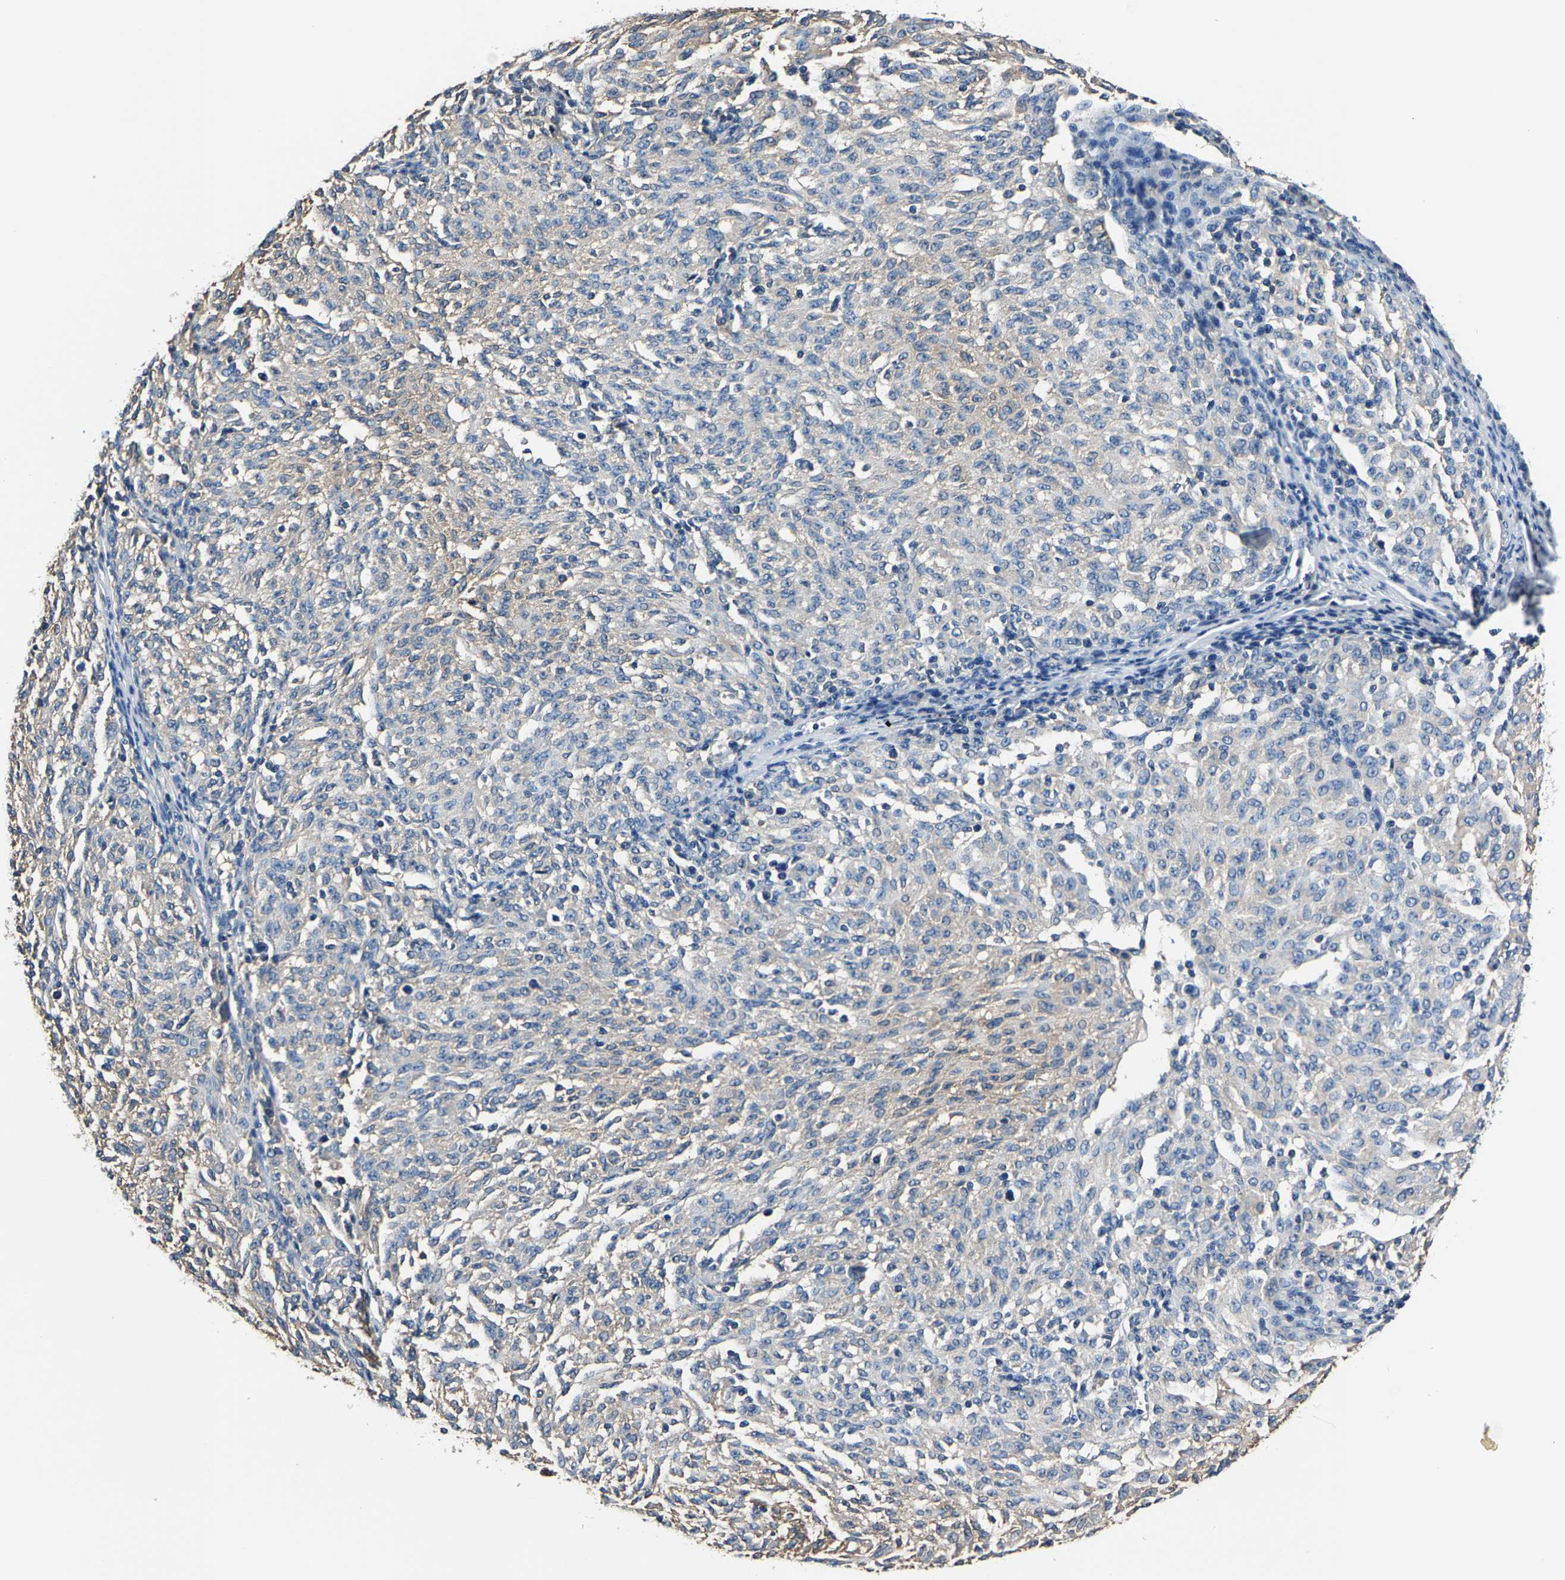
{"staining": {"intensity": "weak", "quantity": "<25%", "location": "cytoplasmic/membranous"}, "tissue": "melanoma", "cell_type": "Tumor cells", "image_type": "cancer", "snomed": [{"axis": "morphology", "description": "Malignant melanoma, NOS"}, {"axis": "topography", "description": "Skin"}], "caption": "The image shows no significant expression in tumor cells of melanoma. The staining is performed using DAB (3,3'-diaminobenzidine) brown chromogen with nuclei counter-stained in using hematoxylin.", "gene": "ALDOB", "patient": {"sex": "female", "age": 72}}